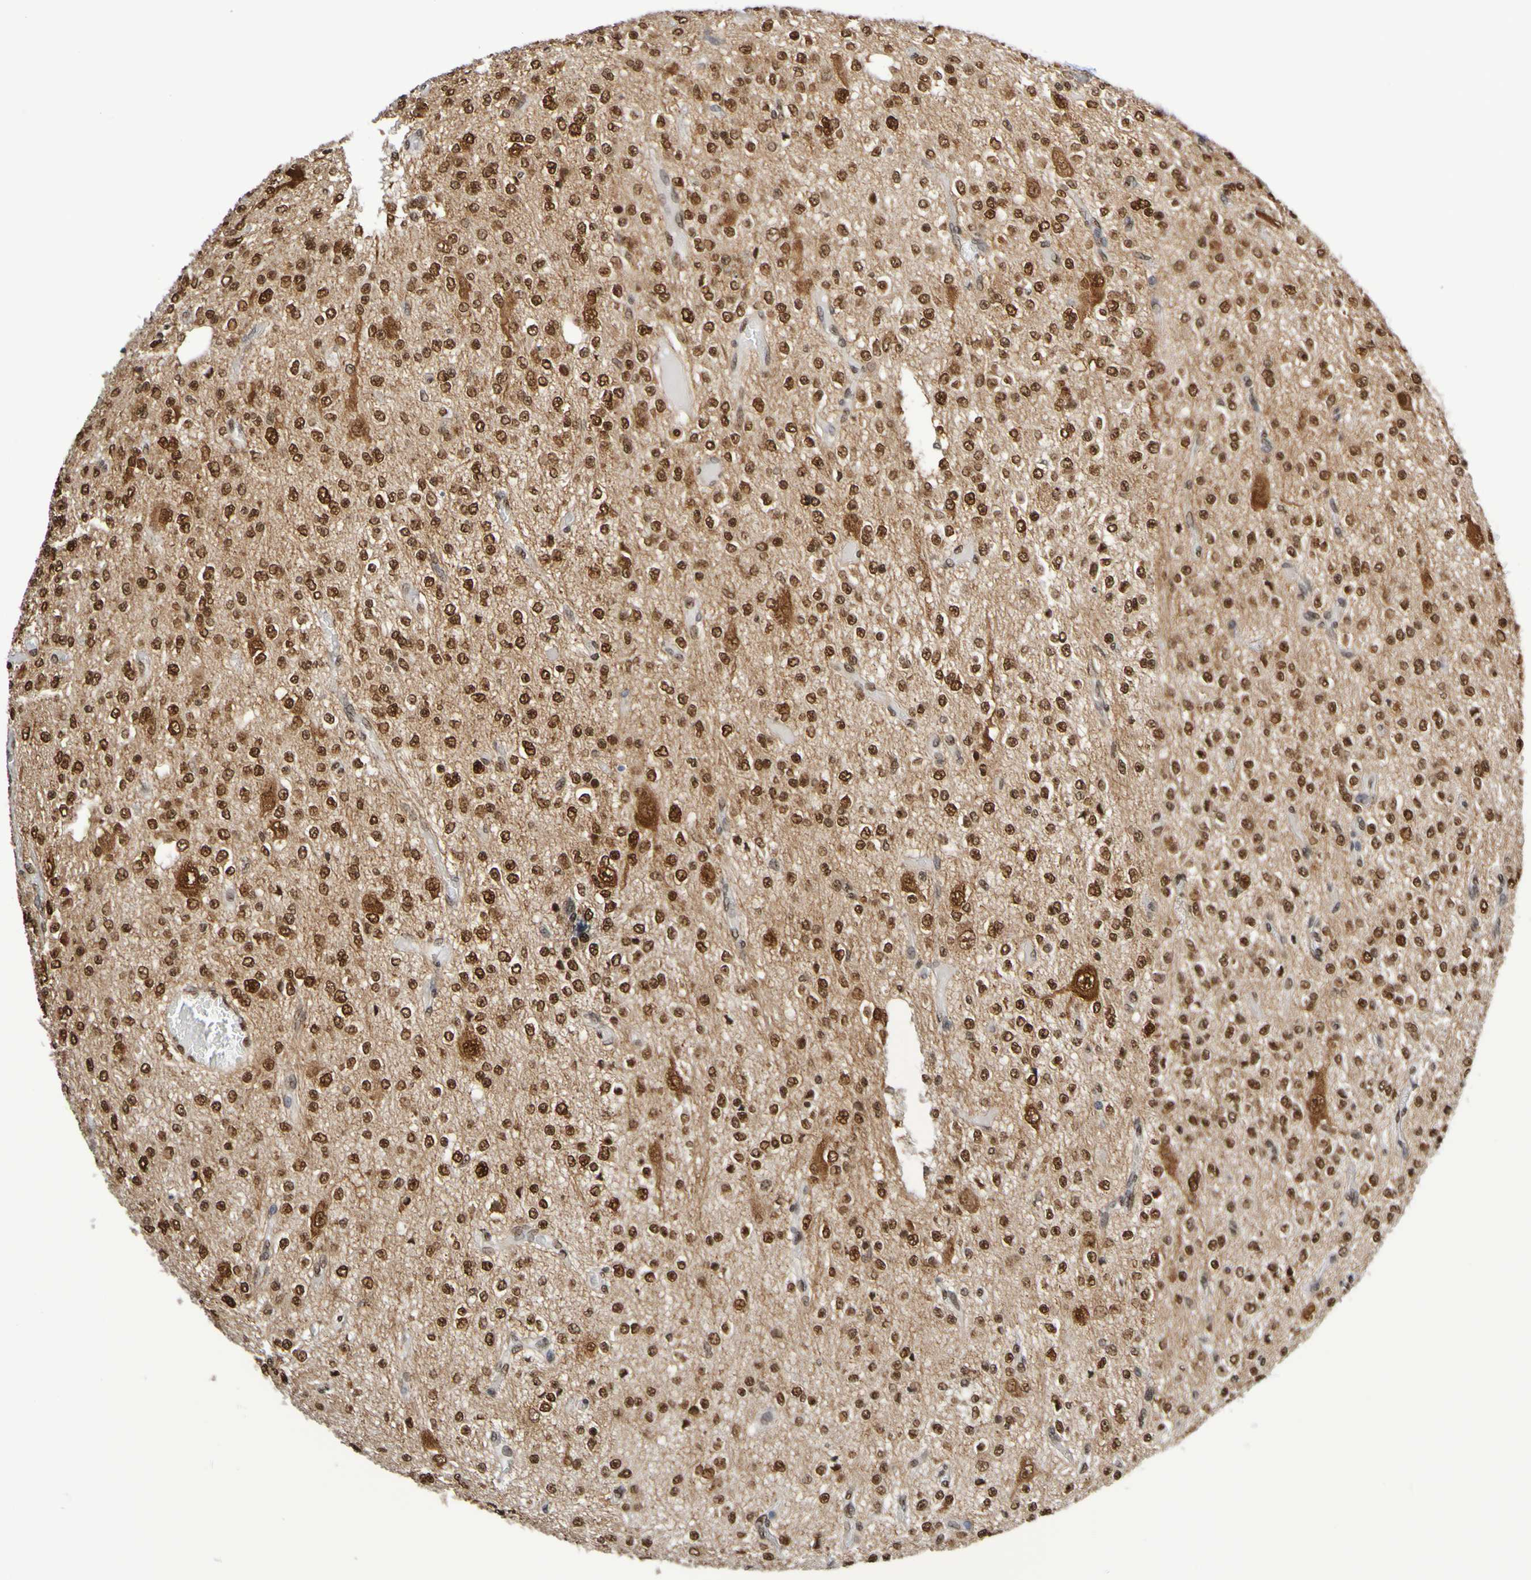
{"staining": {"intensity": "strong", "quantity": ">75%", "location": "nuclear"}, "tissue": "glioma", "cell_type": "Tumor cells", "image_type": "cancer", "snomed": [{"axis": "morphology", "description": "Glioma, malignant, Low grade"}, {"axis": "topography", "description": "Brain"}], "caption": "Immunohistochemical staining of glioma exhibits strong nuclear protein positivity in approximately >75% of tumor cells.", "gene": "HDAC2", "patient": {"sex": "male", "age": 38}}